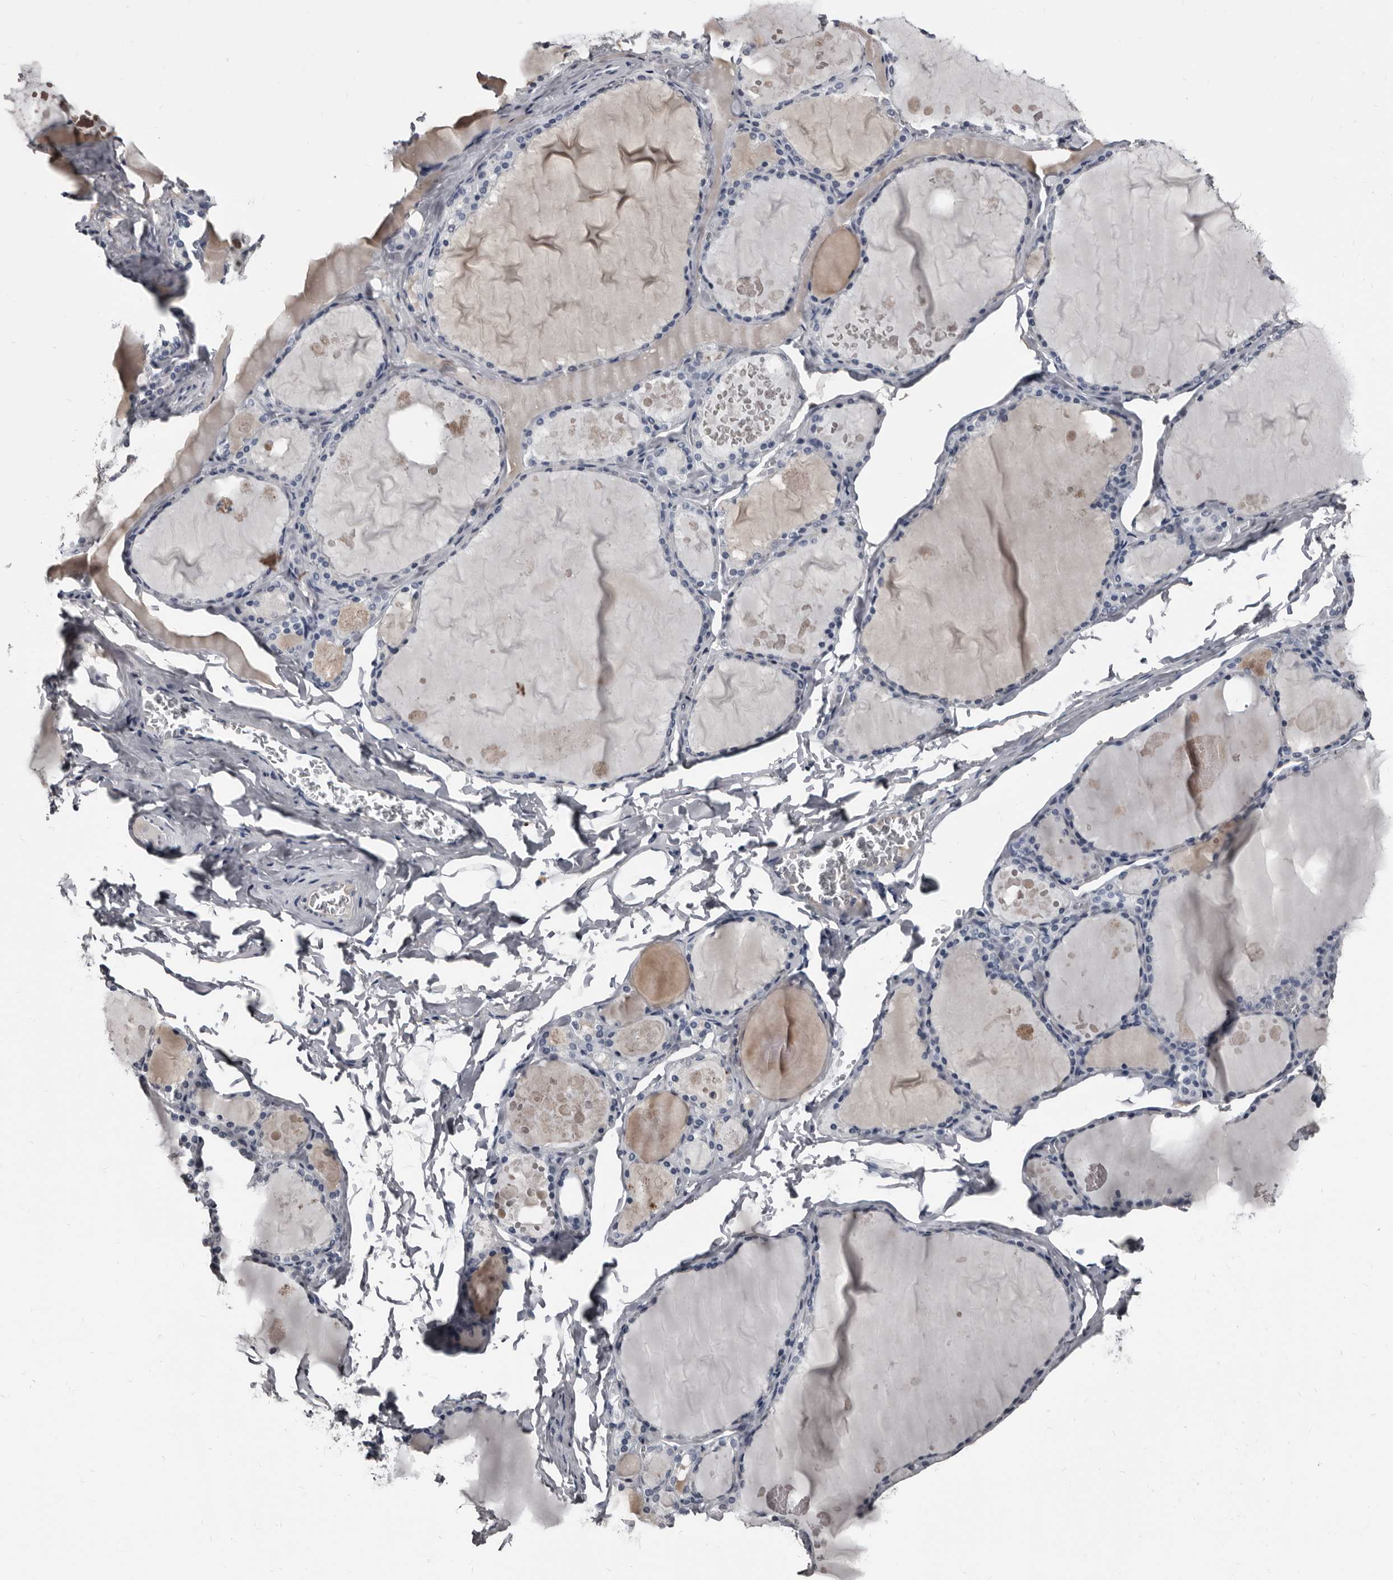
{"staining": {"intensity": "negative", "quantity": "none", "location": "none"}, "tissue": "thyroid gland", "cell_type": "Glandular cells", "image_type": "normal", "snomed": [{"axis": "morphology", "description": "Normal tissue, NOS"}, {"axis": "topography", "description": "Thyroid gland"}], "caption": "IHC photomicrograph of benign human thyroid gland stained for a protein (brown), which displays no positivity in glandular cells. (DAB (3,3'-diaminobenzidine) IHC visualized using brightfield microscopy, high magnification).", "gene": "GREB1", "patient": {"sex": "male", "age": 56}}